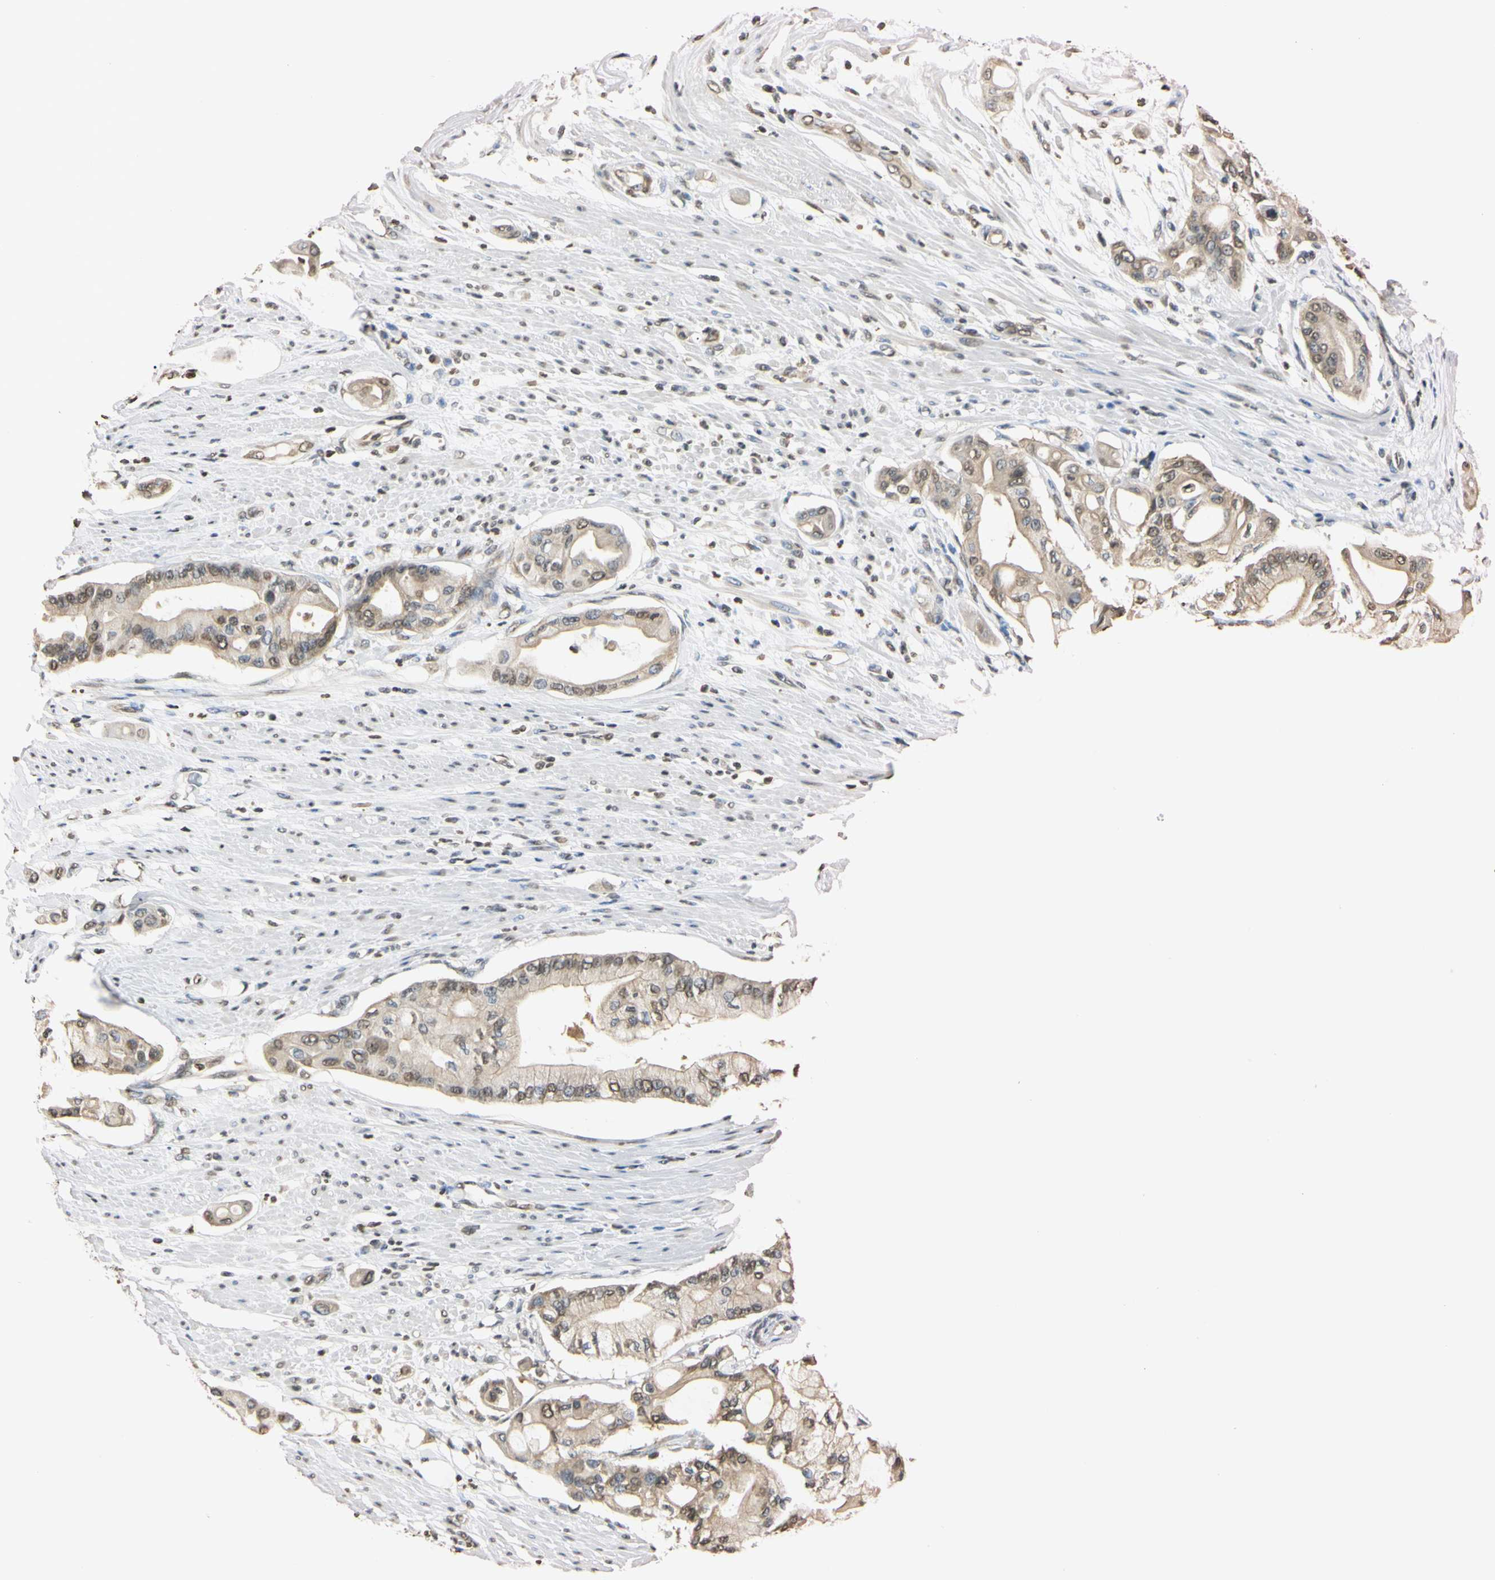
{"staining": {"intensity": "weak", "quantity": "25%-75%", "location": "cytoplasmic/membranous,nuclear"}, "tissue": "pancreatic cancer", "cell_type": "Tumor cells", "image_type": "cancer", "snomed": [{"axis": "morphology", "description": "Adenocarcinoma, NOS"}, {"axis": "morphology", "description": "Adenocarcinoma, metastatic, NOS"}, {"axis": "topography", "description": "Lymph node"}, {"axis": "topography", "description": "Pancreas"}, {"axis": "topography", "description": "Duodenum"}], "caption": "Metastatic adenocarcinoma (pancreatic) stained with DAB (3,3'-diaminobenzidine) immunohistochemistry (IHC) exhibits low levels of weak cytoplasmic/membranous and nuclear staining in about 25%-75% of tumor cells.", "gene": "CDC45", "patient": {"sex": "female", "age": 64}}